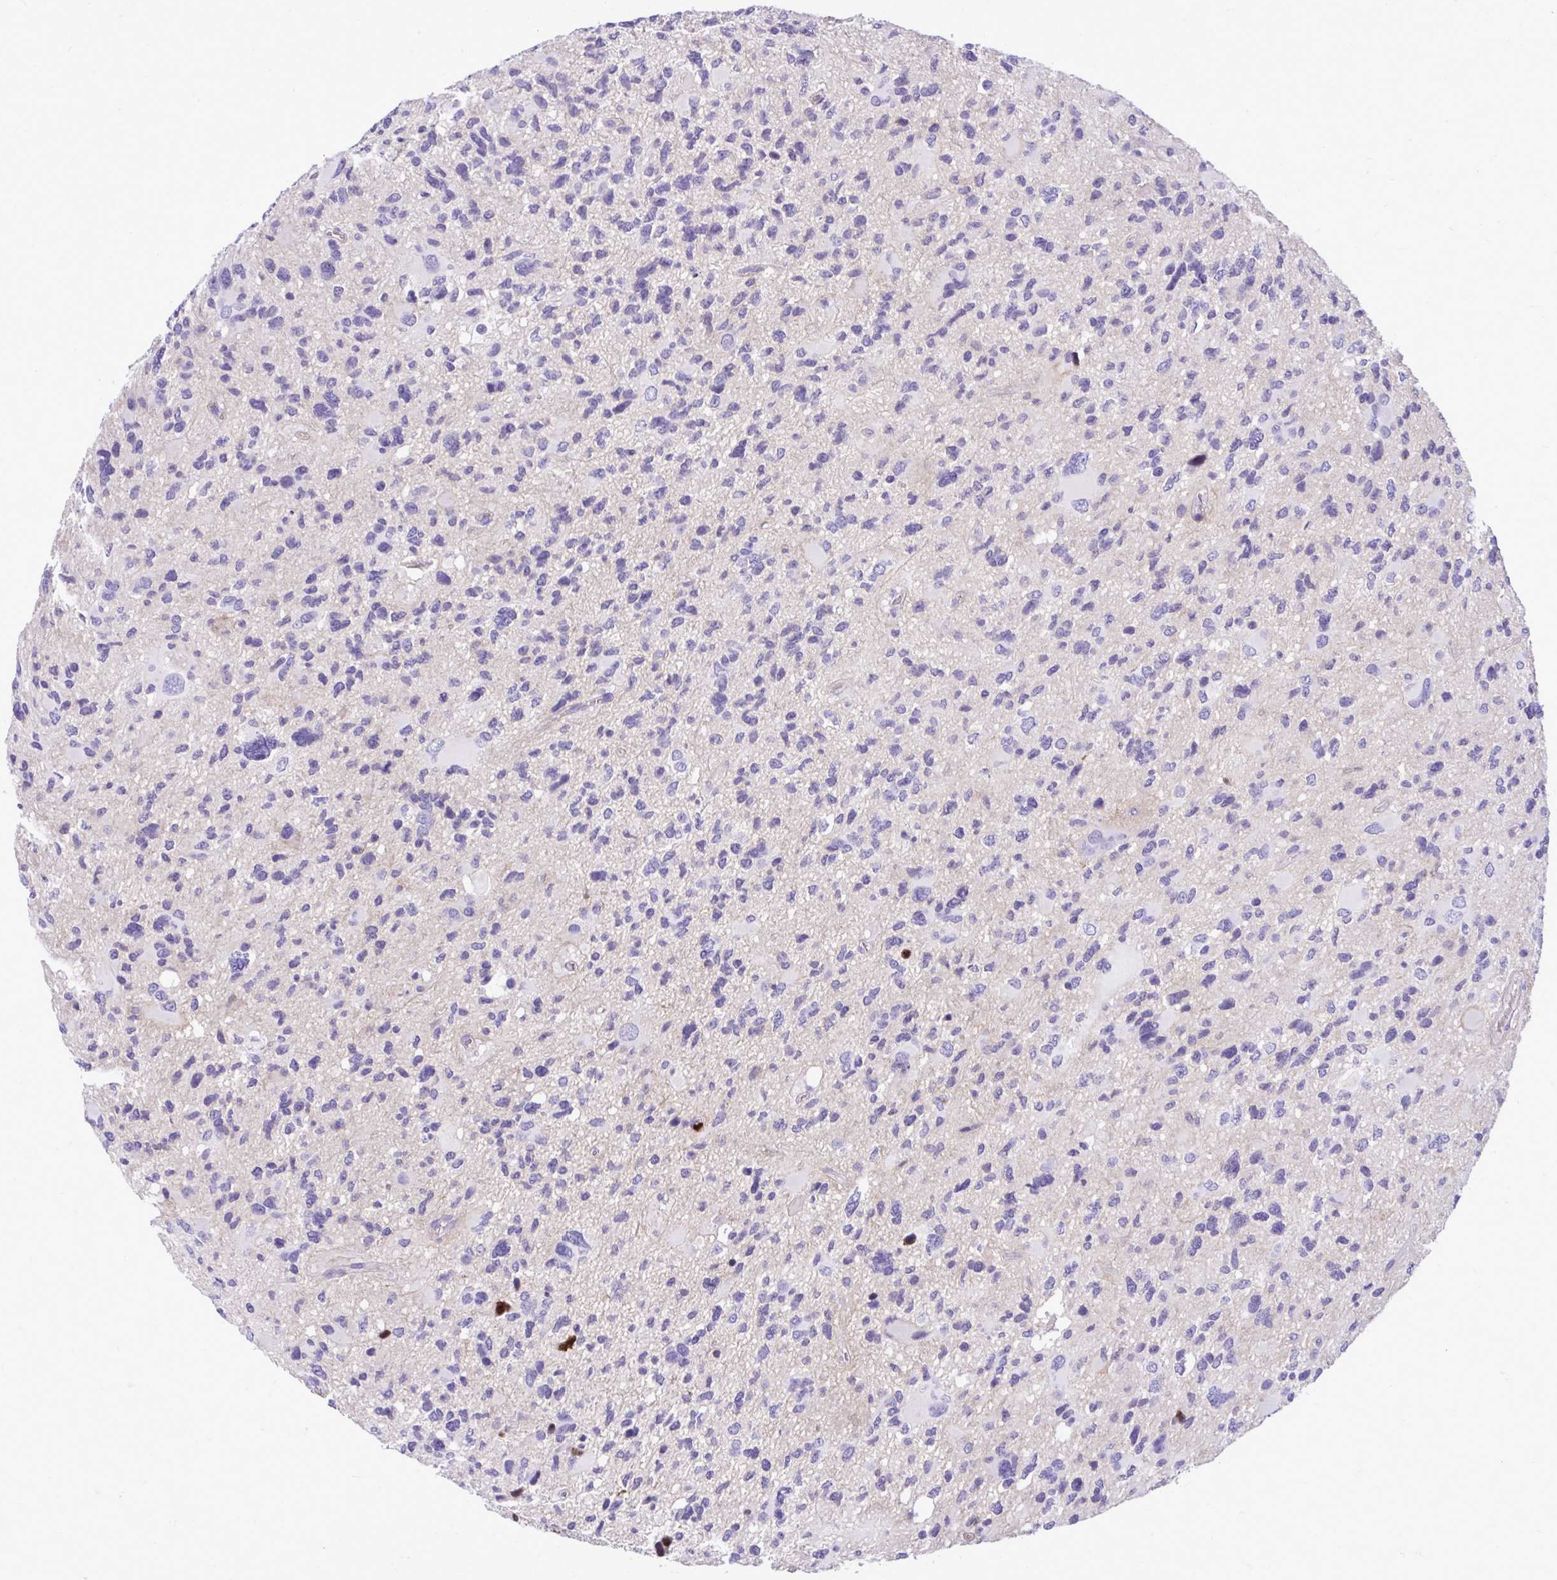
{"staining": {"intensity": "negative", "quantity": "none", "location": "none"}, "tissue": "glioma", "cell_type": "Tumor cells", "image_type": "cancer", "snomed": [{"axis": "morphology", "description": "Glioma, malignant, High grade"}, {"axis": "topography", "description": "Brain"}], "caption": "Tumor cells are negative for brown protein staining in glioma.", "gene": "HRG", "patient": {"sex": "female", "age": 11}}